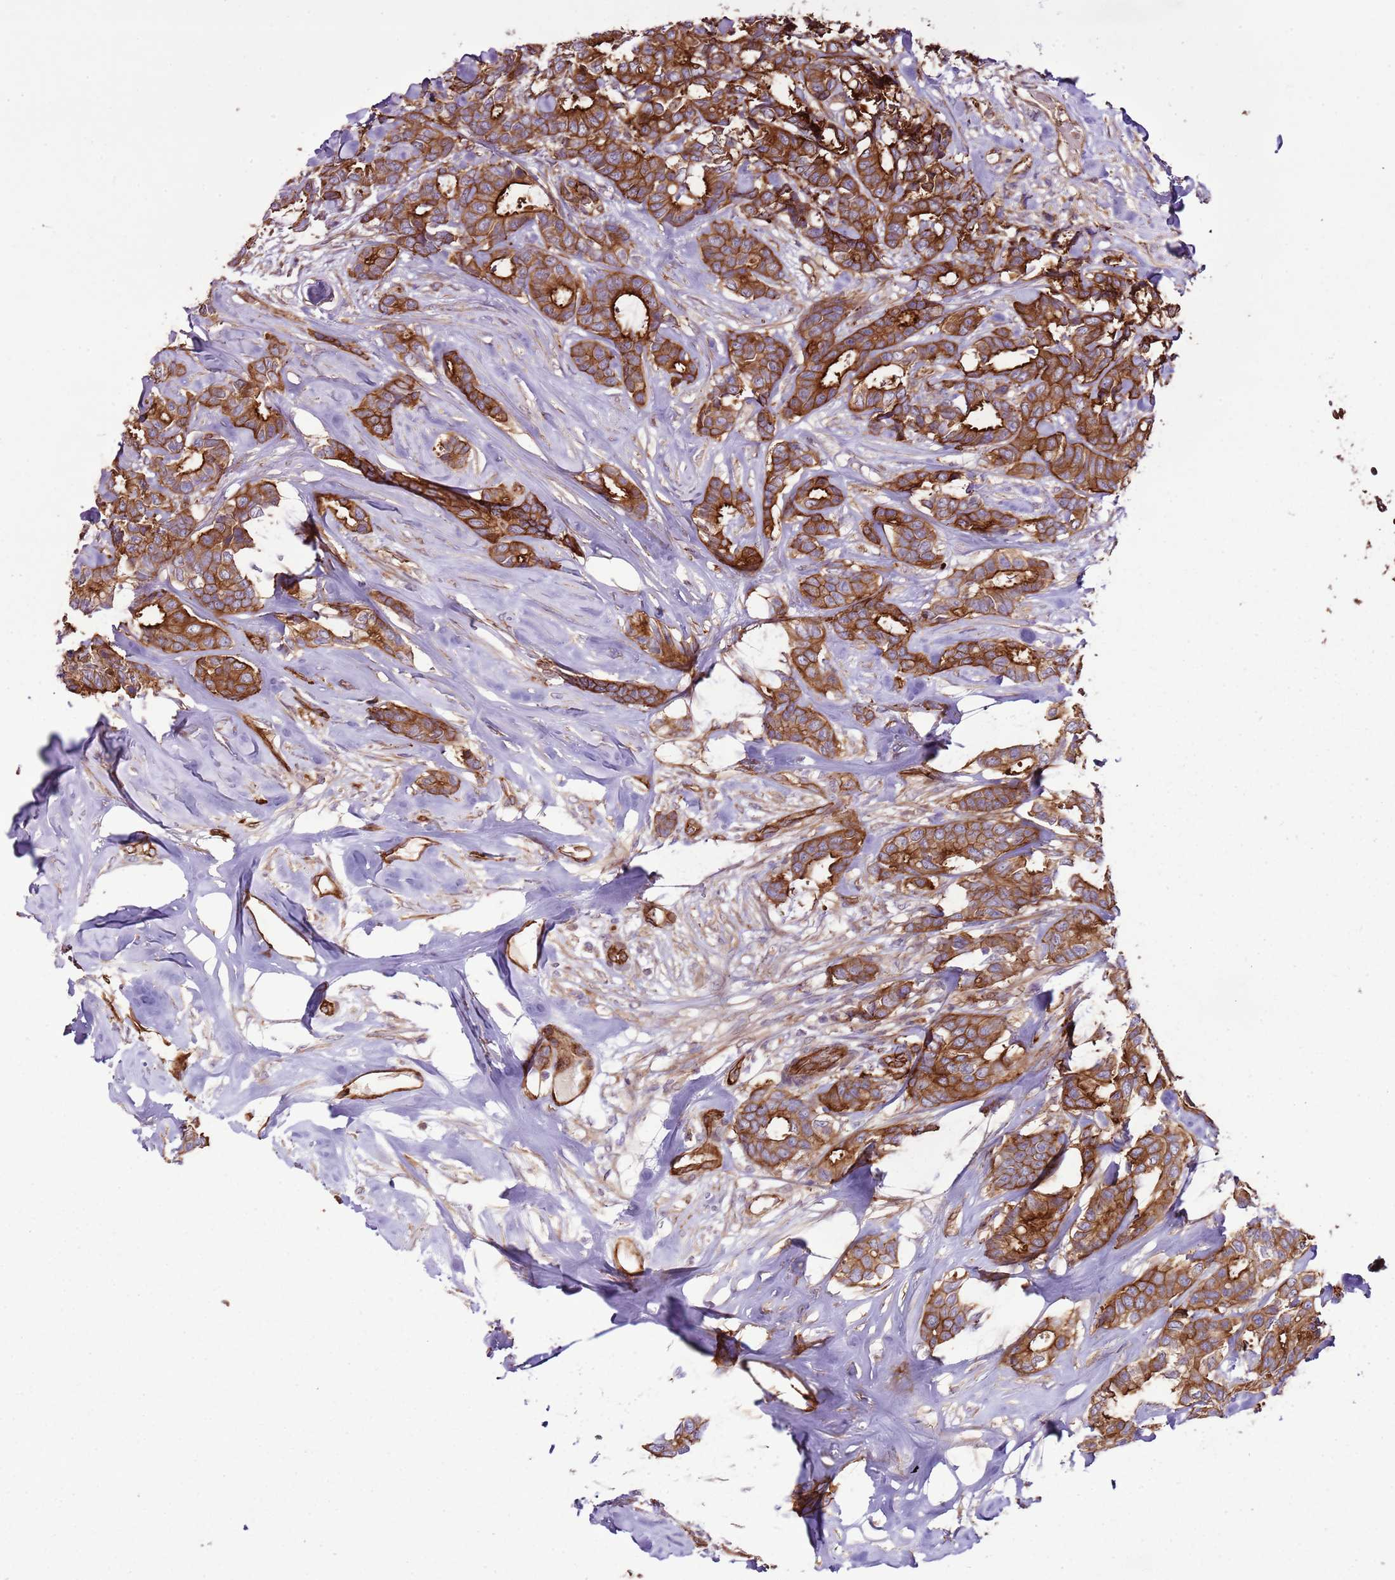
{"staining": {"intensity": "strong", "quantity": ">75%", "location": "cytoplasmic/membranous"}, "tissue": "breast cancer", "cell_type": "Tumor cells", "image_type": "cancer", "snomed": [{"axis": "morphology", "description": "Duct carcinoma"}, {"axis": "topography", "description": "Breast"}], "caption": "Immunohistochemical staining of human breast cancer exhibits high levels of strong cytoplasmic/membranous positivity in about >75% of tumor cells.", "gene": "ZNF827", "patient": {"sex": "female", "age": 87}}